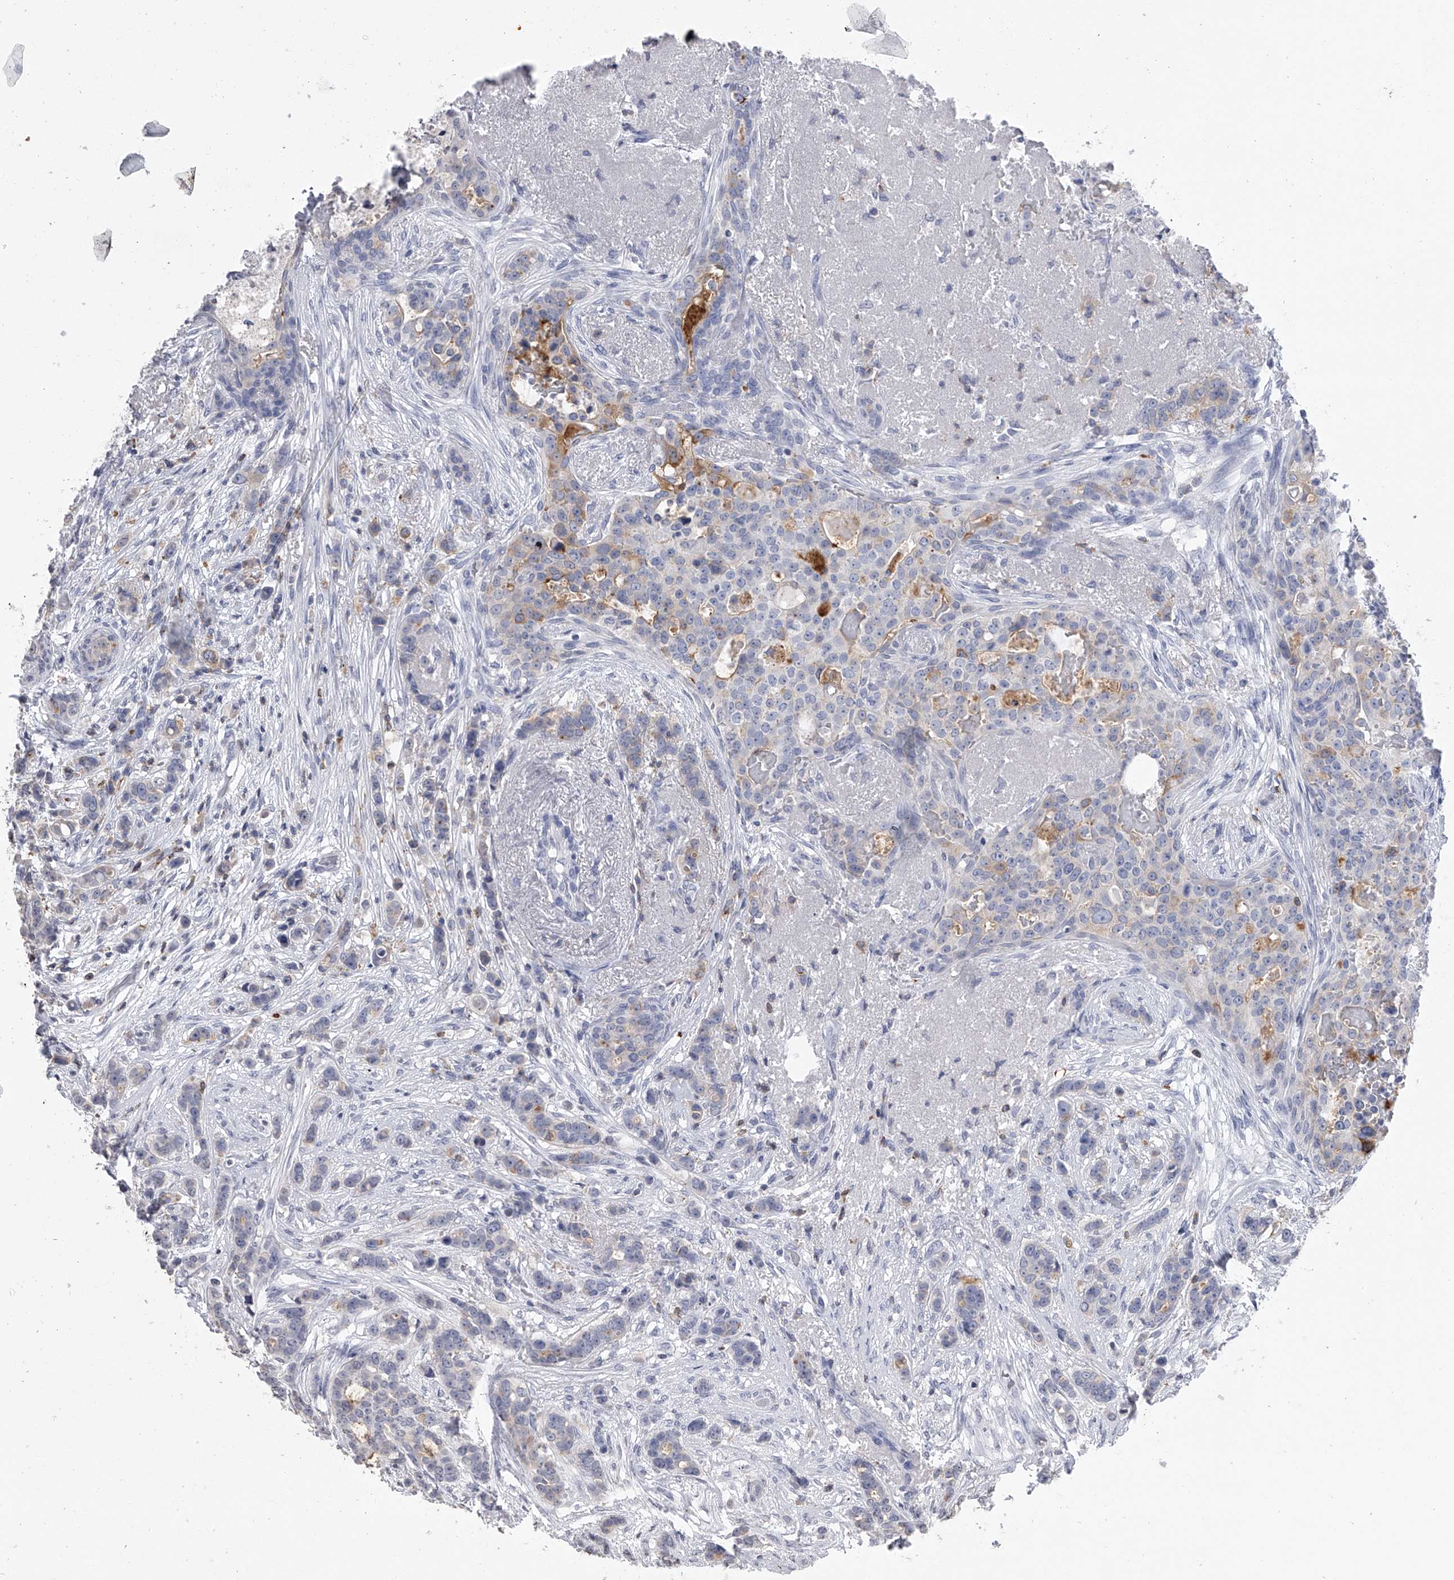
{"staining": {"intensity": "negative", "quantity": "none", "location": "none"}, "tissue": "breast cancer", "cell_type": "Tumor cells", "image_type": "cancer", "snomed": [{"axis": "morphology", "description": "Lobular carcinoma"}, {"axis": "topography", "description": "Breast"}], "caption": "DAB immunohistochemical staining of human lobular carcinoma (breast) demonstrates no significant expression in tumor cells.", "gene": "TASP1", "patient": {"sex": "female", "age": 51}}